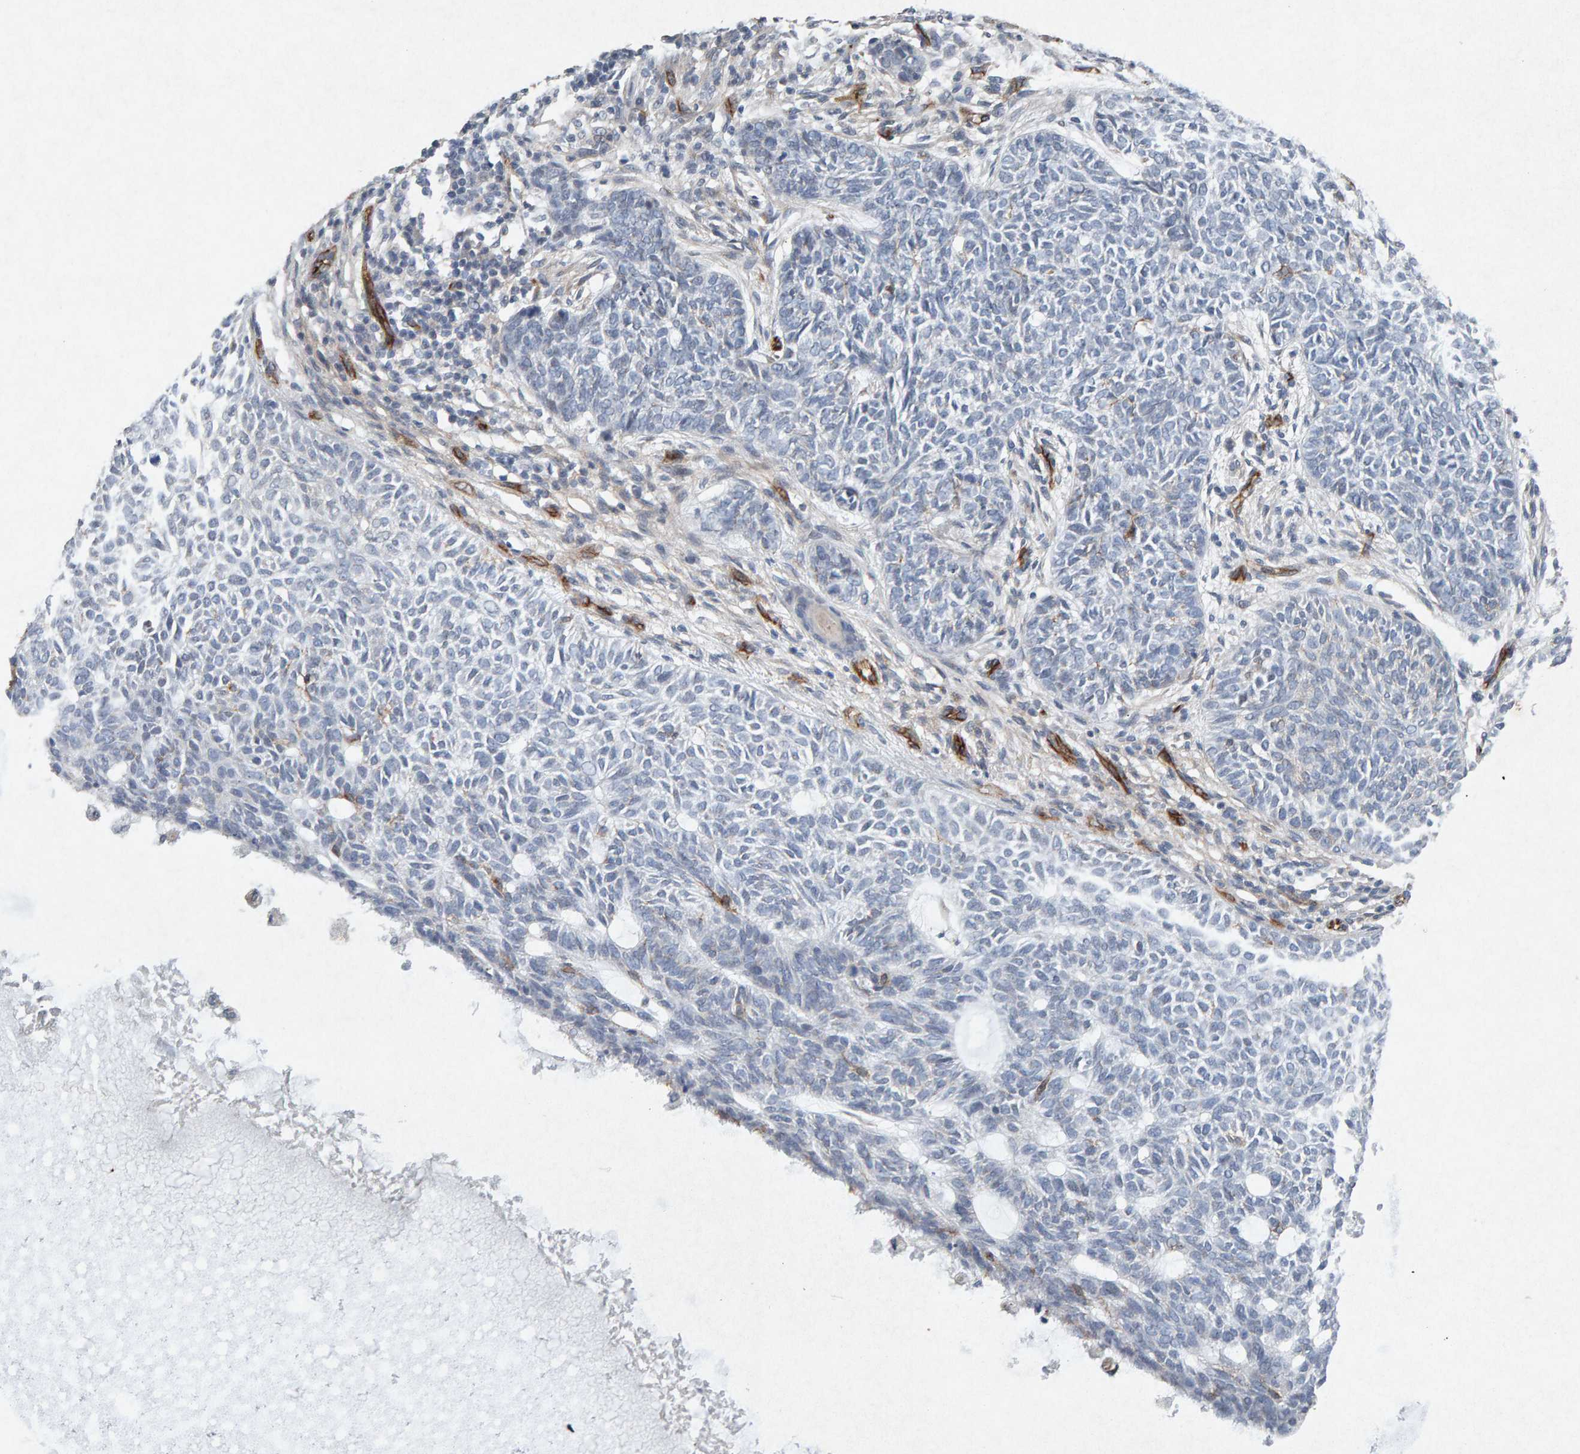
{"staining": {"intensity": "negative", "quantity": "none", "location": "none"}, "tissue": "skin cancer", "cell_type": "Tumor cells", "image_type": "cancer", "snomed": [{"axis": "morphology", "description": "Basal cell carcinoma"}, {"axis": "topography", "description": "Skin"}], "caption": "This is an IHC micrograph of human skin cancer (basal cell carcinoma). There is no positivity in tumor cells.", "gene": "PTPRM", "patient": {"sex": "male", "age": 87}}